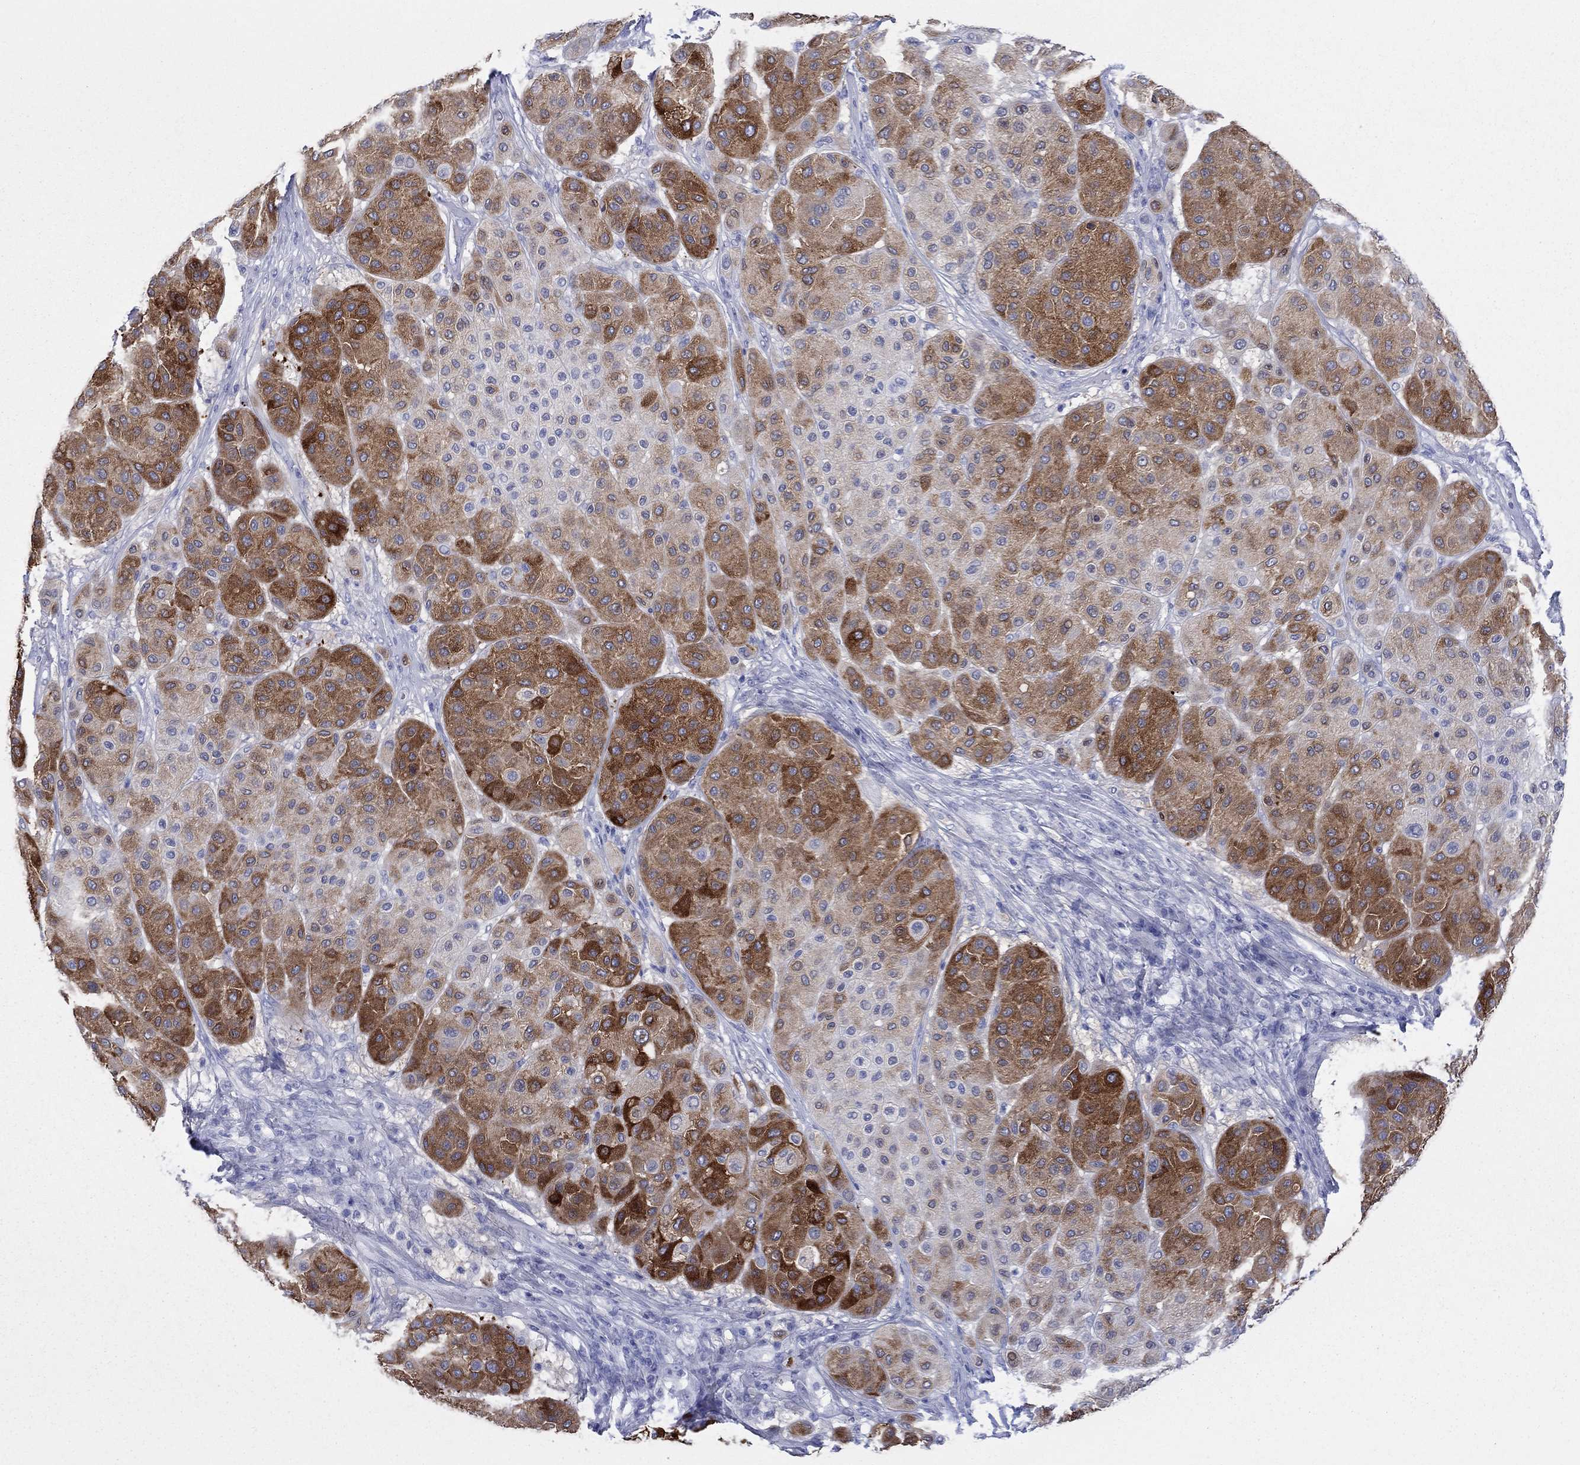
{"staining": {"intensity": "strong", "quantity": "25%-75%", "location": "cytoplasmic/membranous"}, "tissue": "melanoma", "cell_type": "Tumor cells", "image_type": "cancer", "snomed": [{"axis": "morphology", "description": "Malignant melanoma, Metastatic site"}, {"axis": "topography", "description": "Smooth muscle"}], "caption": "Strong cytoplasmic/membranous protein positivity is identified in approximately 25%-75% of tumor cells in melanoma. The staining was performed using DAB (3,3'-diaminobenzidine) to visualize the protein expression in brown, while the nuclei were stained in blue with hematoxylin (Magnification: 20x).", "gene": "MLANA", "patient": {"sex": "male", "age": 41}}